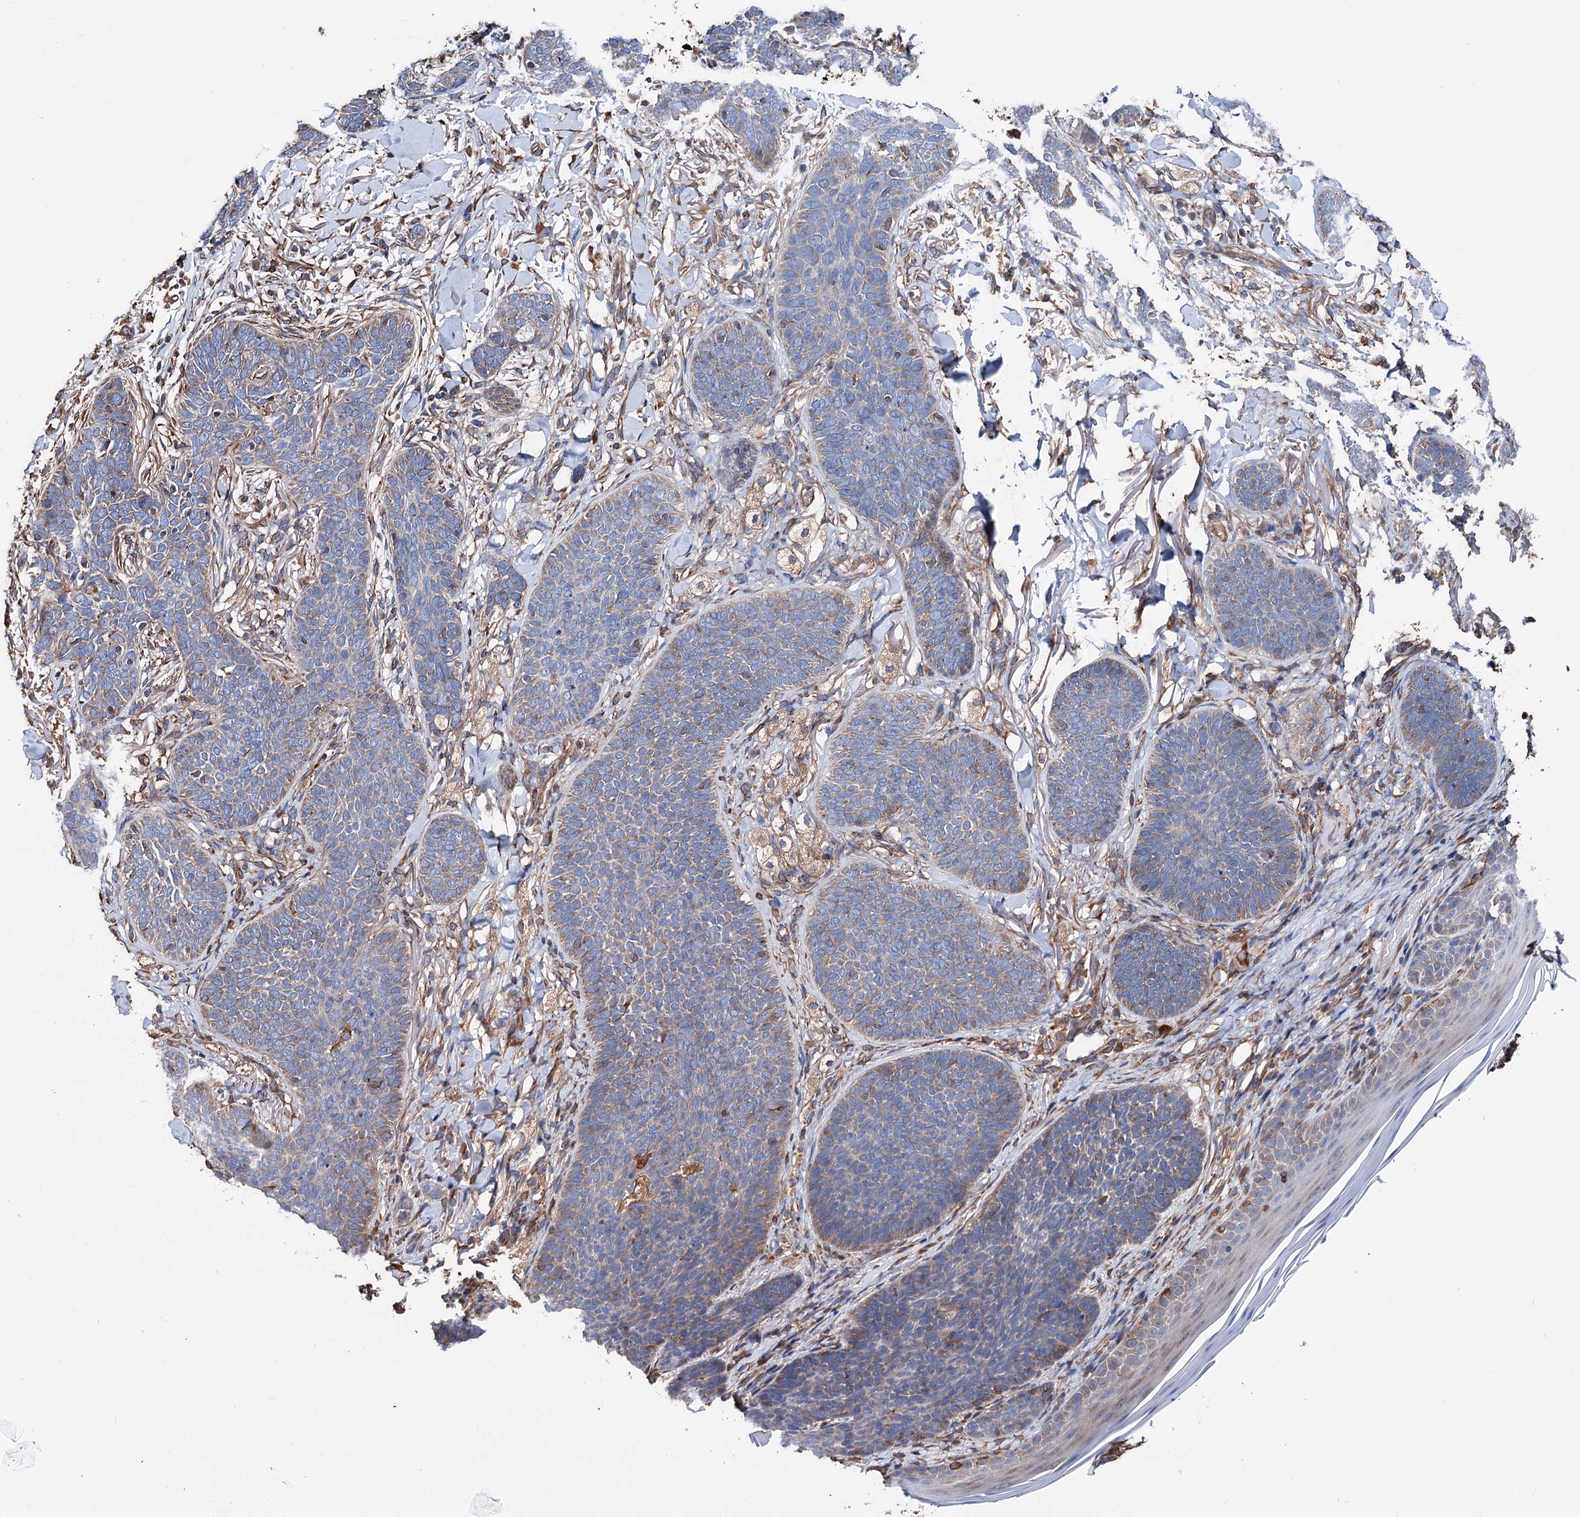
{"staining": {"intensity": "weak", "quantity": "<25%", "location": "cytoplasmic/membranous"}, "tissue": "skin cancer", "cell_type": "Tumor cells", "image_type": "cancer", "snomed": [{"axis": "morphology", "description": "Basal cell carcinoma"}, {"axis": "topography", "description": "Skin"}], "caption": "Tumor cells are negative for protein expression in human skin cancer (basal cell carcinoma). (IHC, brightfield microscopy, high magnification).", "gene": "ERP29", "patient": {"sex": "male", "age": 85}}